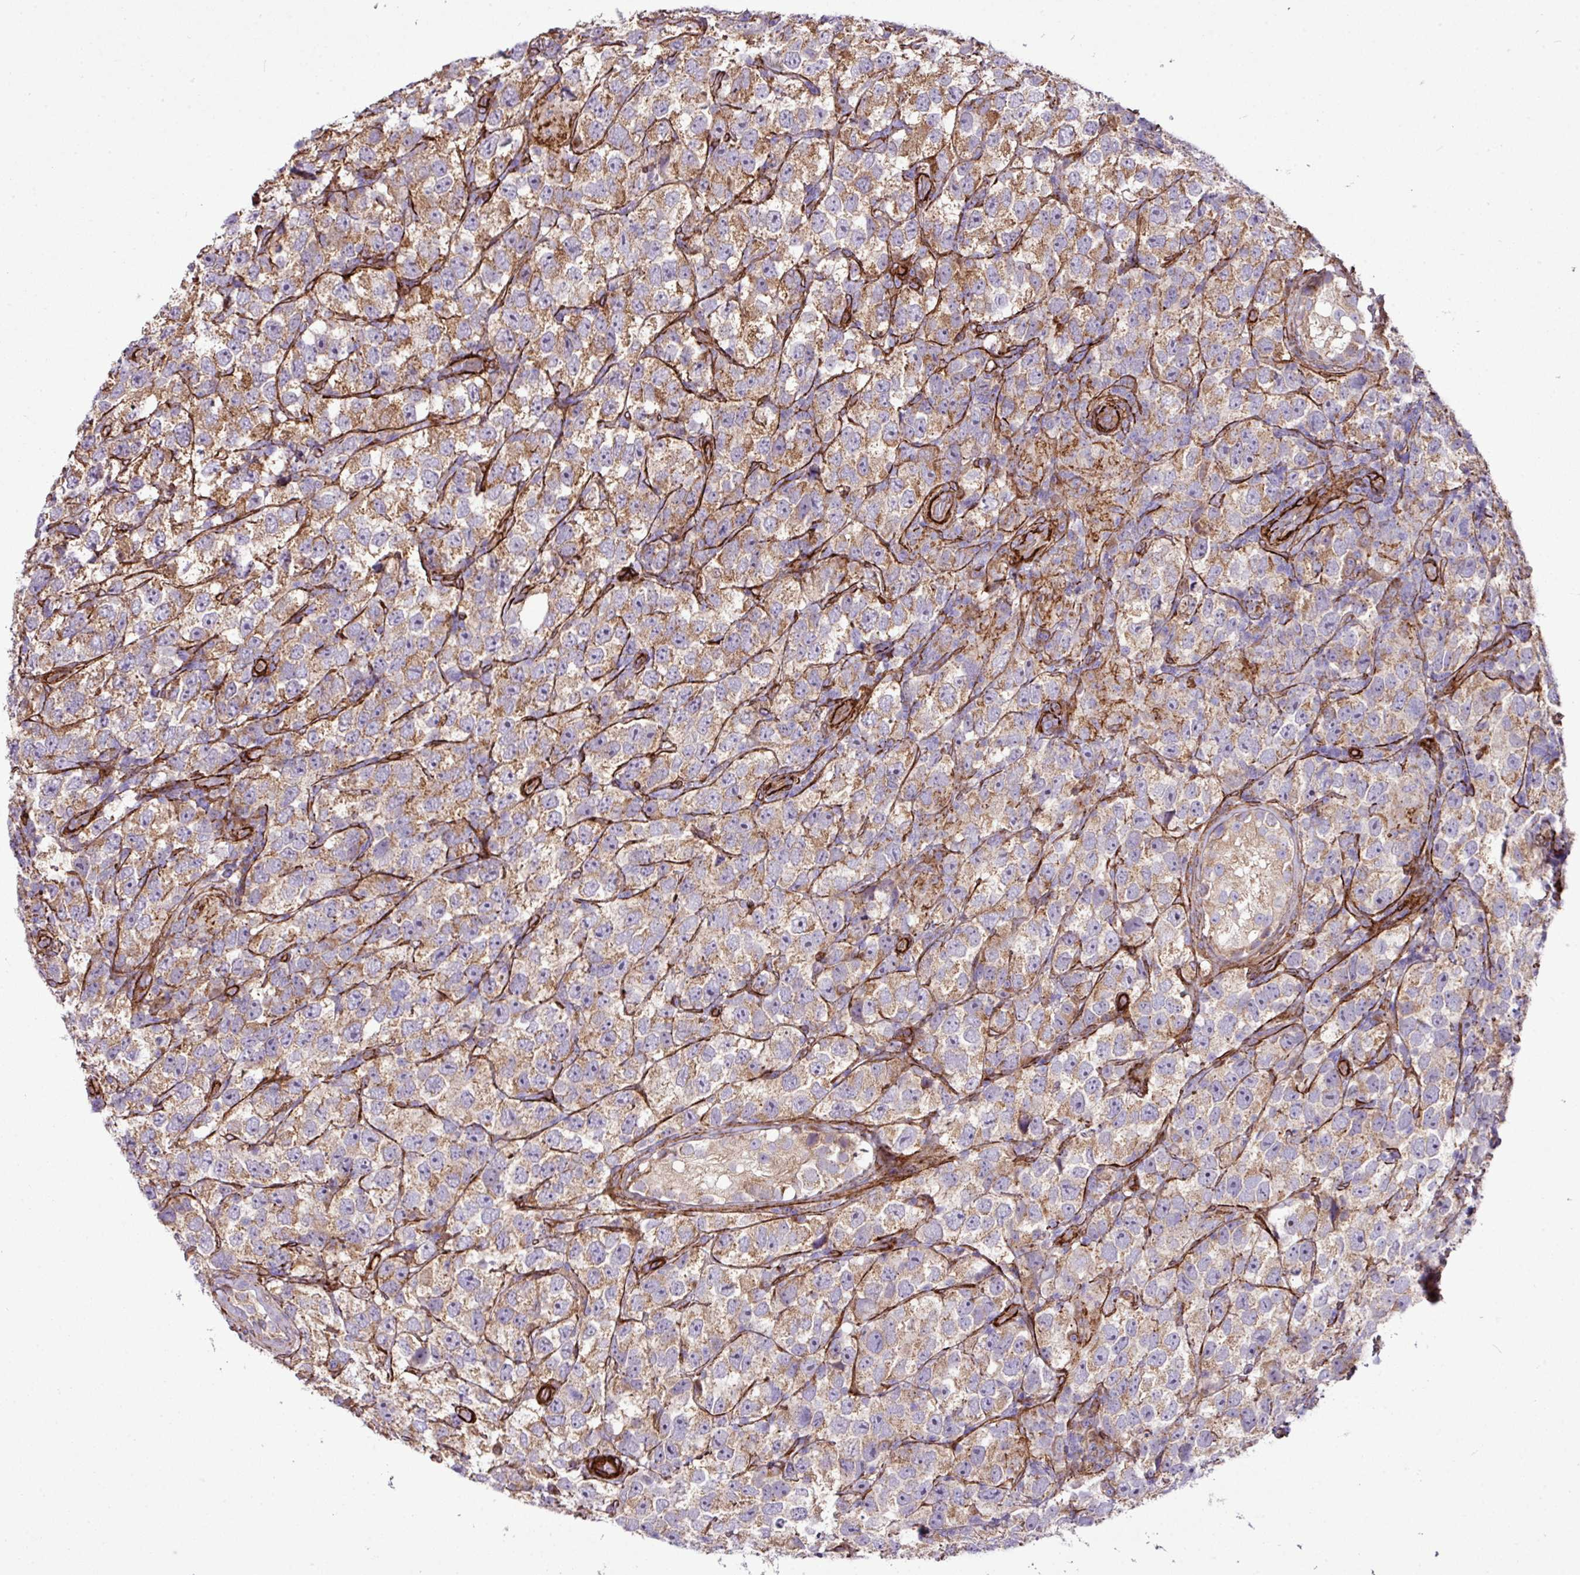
{"staining": {"intensity": "moderate", "quantity": ">75%", "location": "cytoplasmic/membranous"}, "tissue": "testis cancer", "cell_type": "Tumor cells", "image_type": "cancer", "snomed": [{"axis": "morphology", "description": "Seminoma, NOS"}, {"axis": "topography", "description": "Testis"}], "caption": "Immunohistochemical staining of human testis cancer exhibits medium levels of moderate cytoplasmic/membranous staining in approximately >75% of tumor cells.", "gene": "FAM47E", "patient": {"sex": "male", "age": 26}}